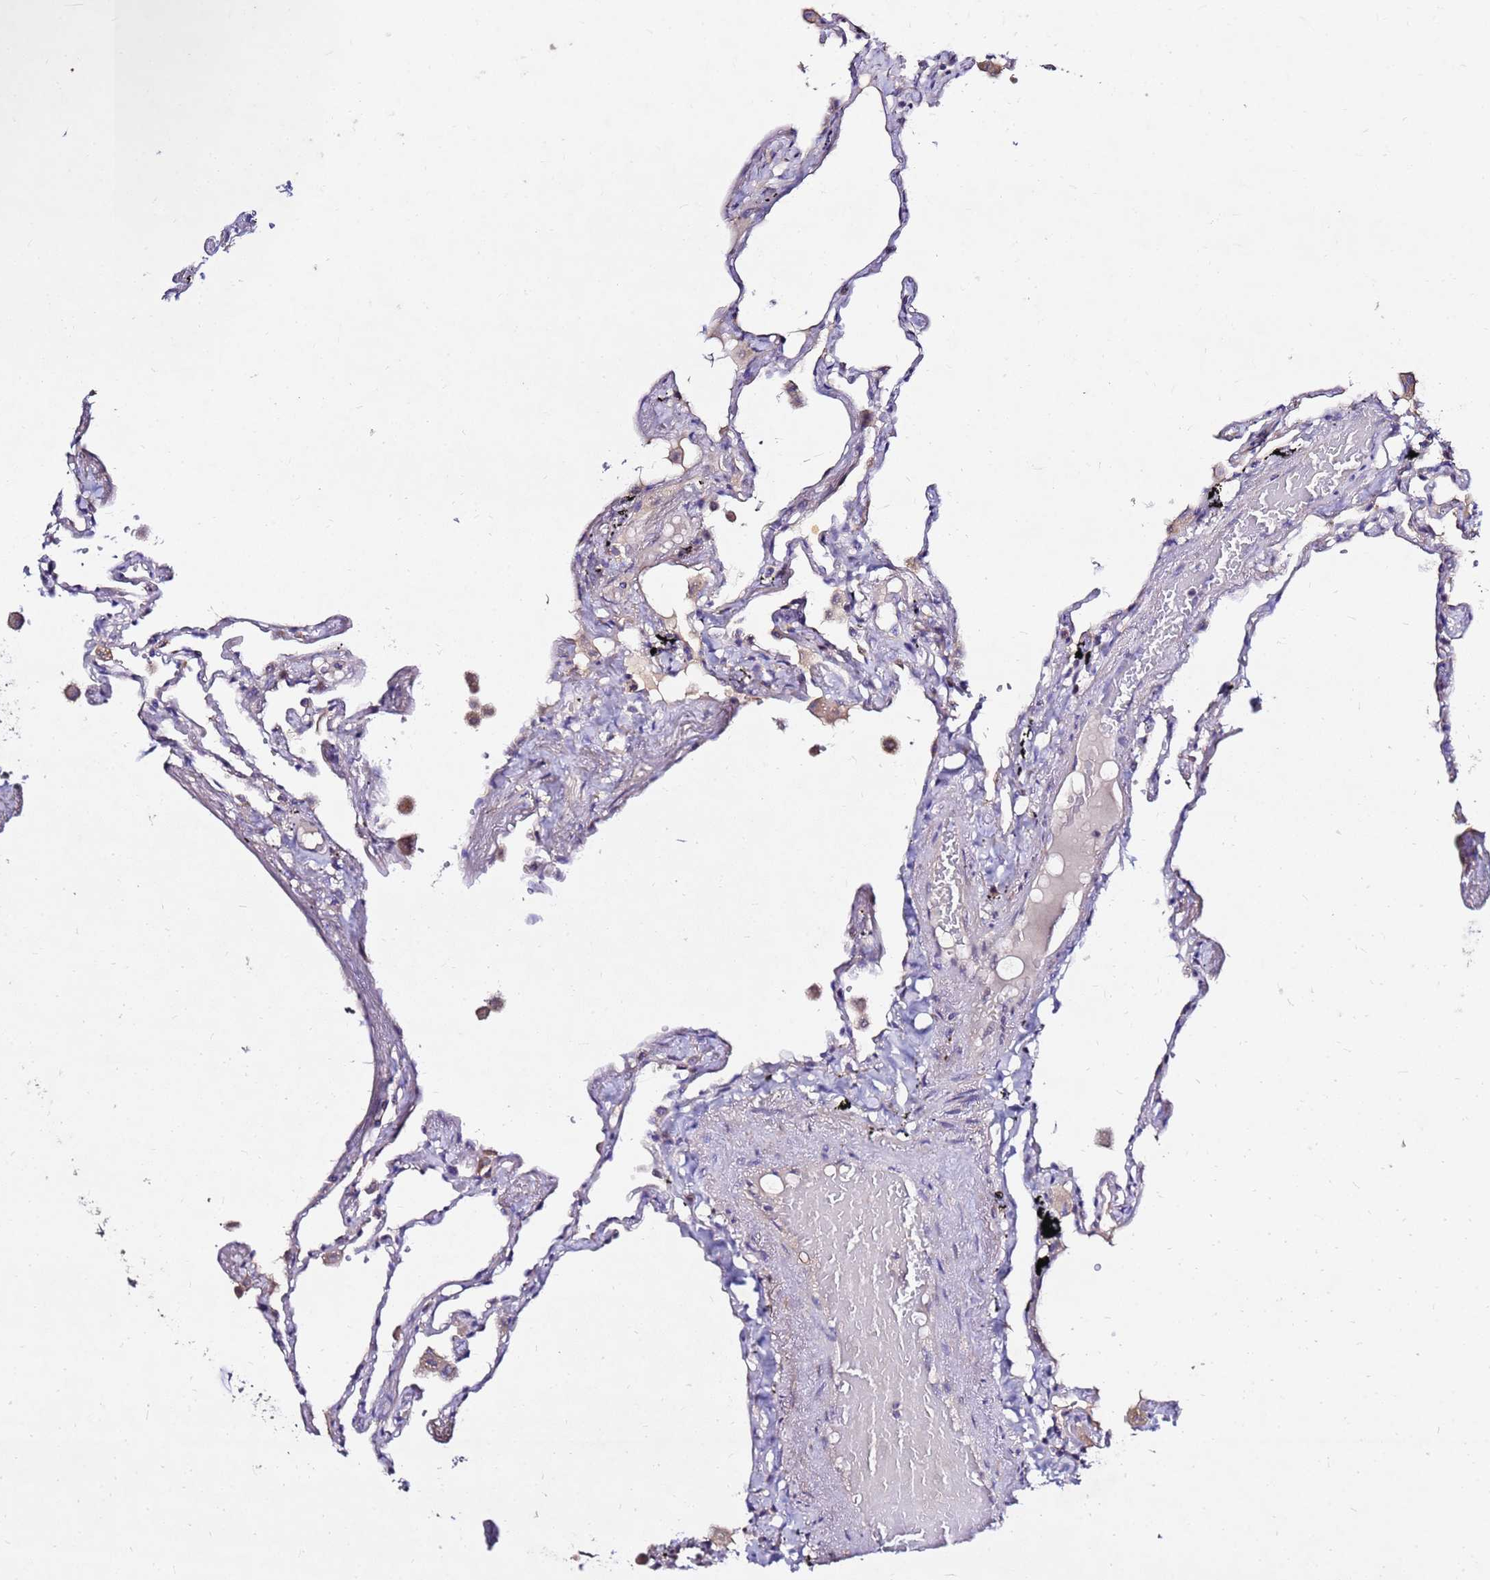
{"staining": {"intensity": "weak", "quantity": "<25%", "location": "cytoplasmic/membranous"}, "tissue": "lung", "cell_type": "Alveolar cells", "image_type": "normal", "snomed": [{"axis": "morphology", "description": "Normal tissue, NOS"}, {"axis": "topography", "description": "Lung"}], "caption": "Human lung stained for a protein using immunohistochemistry (IHC) demonstrates no staining in alveolar cells.", "gene": "COX14", "patient": {"sex": "female", "age": 67}}